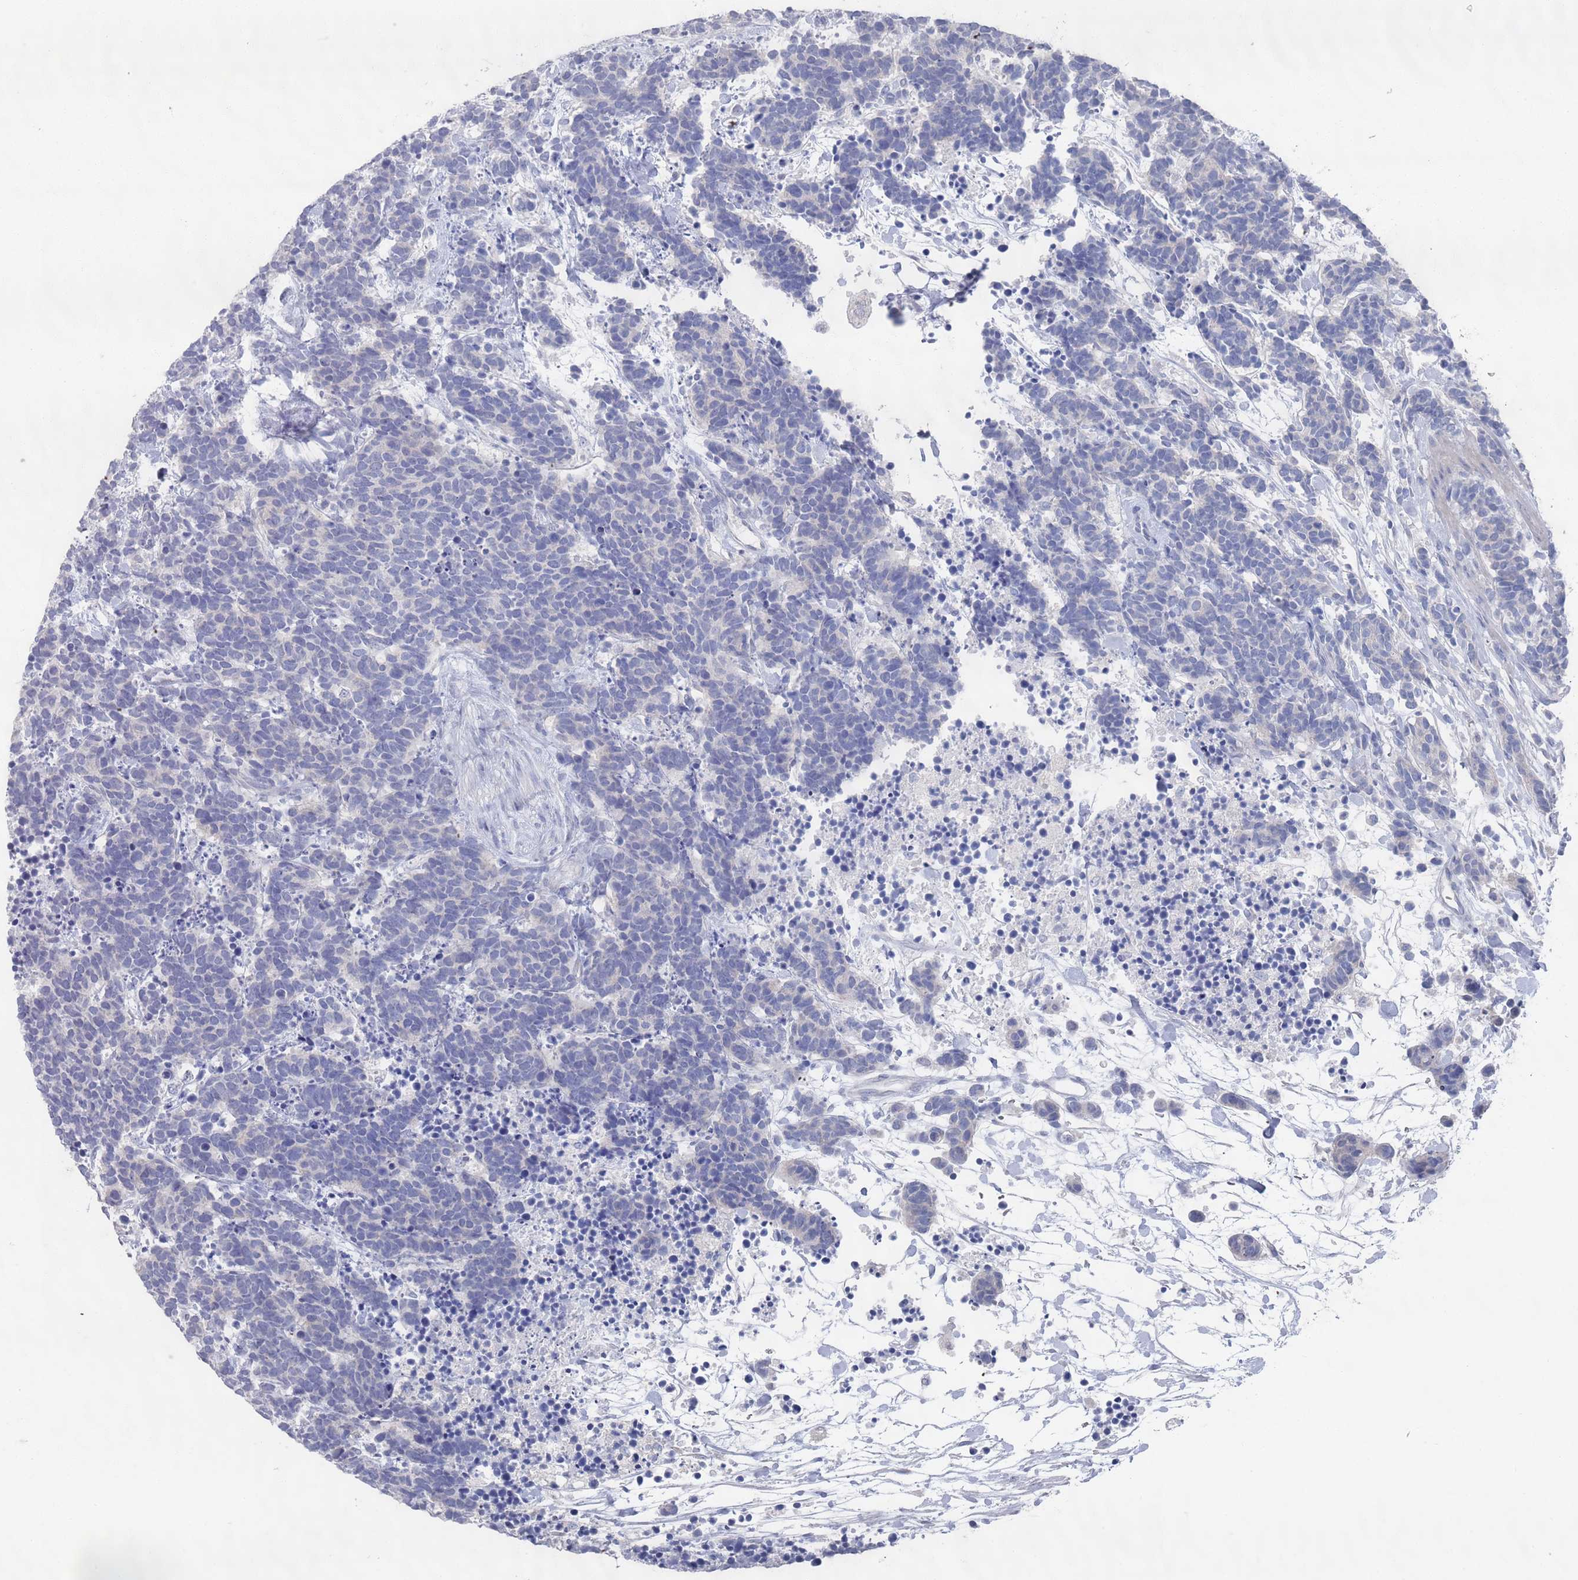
{"staining": {"intensity": "negative", "quantity": "none", "location": "none"}, "tissue": "carcinoid", "cell_type": "Tumor cells", "image_type": "cancer", "snomed": [{"axis": "morphology", "description": "Carcinoma, NOS"}, {"axis": "morphology", "description": "Carcinoid, malignant, NOS"}, {"axis": "topography", "description": "Prostate"}], "caption": "Carcinoma stained for a protein using immunohistochemistry (IHC) shows no expression tumor cells.", "gene": "PROM2", "patient": {"sex": "male", "age": 57}}